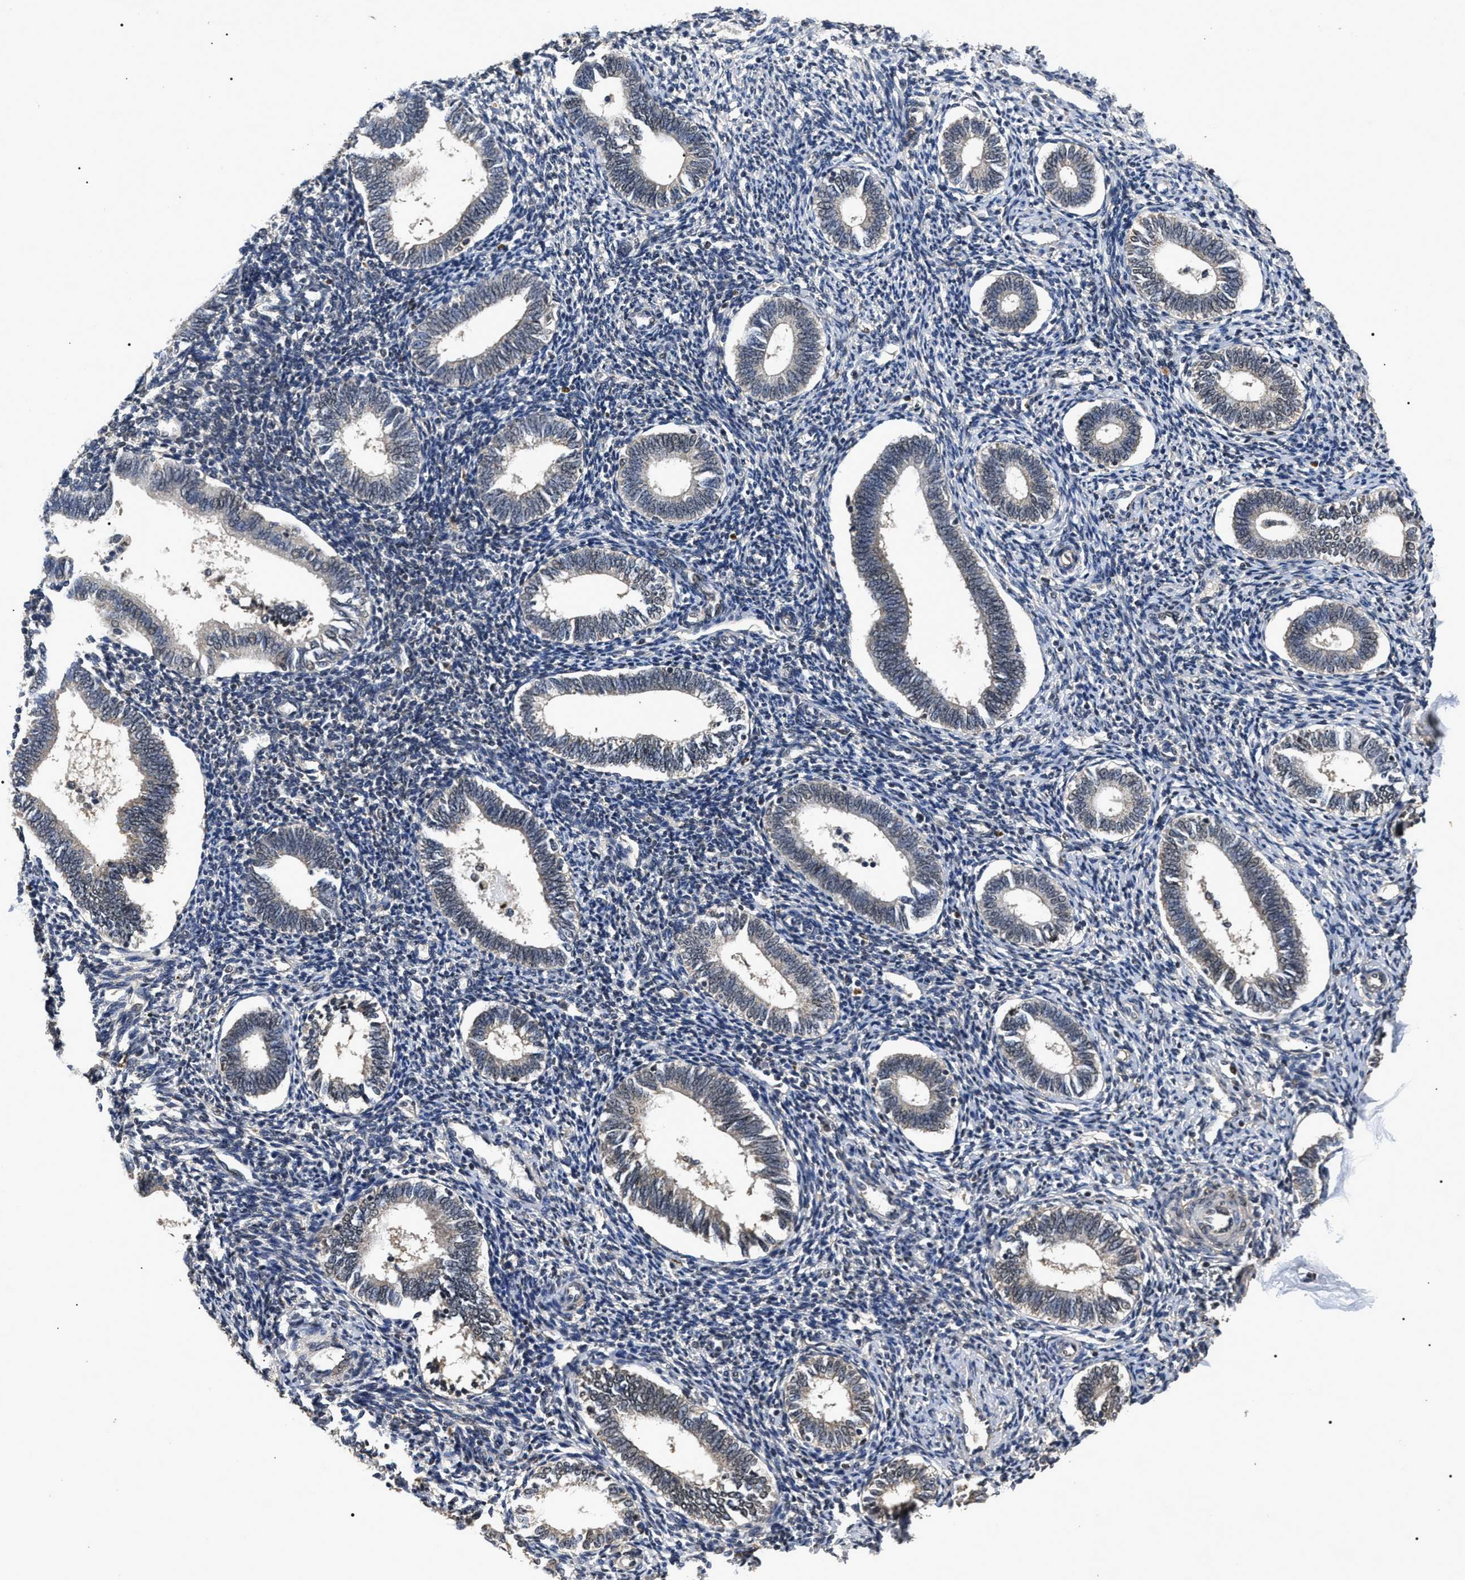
{"staining": {"intensity": "weak", "quantity": "<25%", "location": "nuclear"}, "tissue": "endometrium", "cell_type": "Cells in endometrial stroma", "image_type": "normal", "snomed": [{"axis": "morphology", "description": "Normal tissue, NOS"}, {"axis": "topography", "description": "Endometrium"}], "caption": "A high-resolution micrograph shows IHC staining of unremarkable endometrium, which shows no significant positivity in cells in endometrial stroma.", "gene": "ANP32E", "patient": {"sex": "female", "age": 41}}